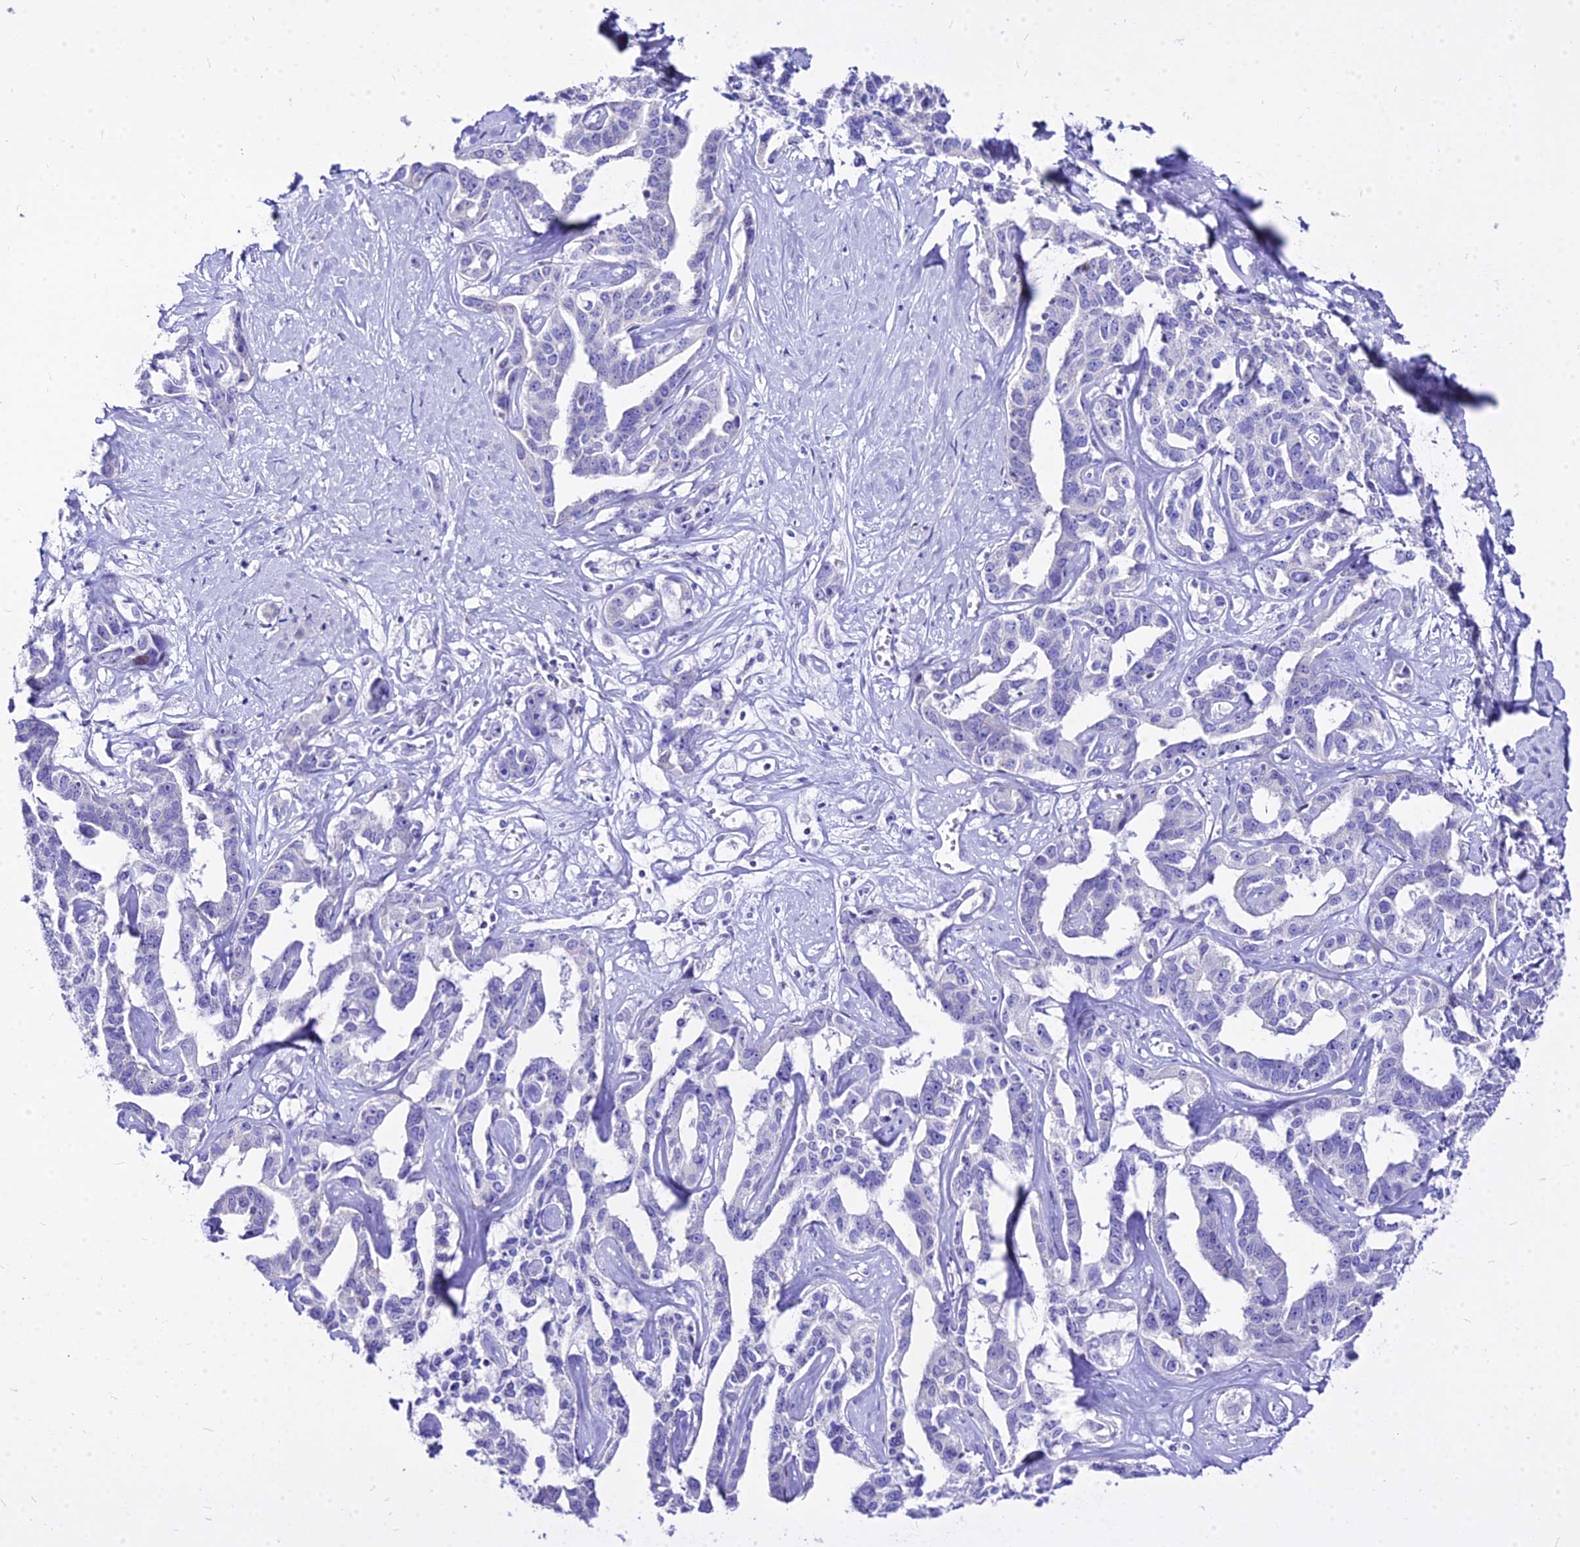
{"staining": {"intensity": "negative", "quantity": "none", "location": "none"}, "tissue": "liver cancer", "cell_type": "Tumor cells", "image_type": "cancer", "snomed": [{"axis": "morphology", "description": "Cholangiocarcinoma"}, {"axis": "topography", "description": "Liver"}], "caption": "Liver cancer (cholangiocarcinoma) was stained to show a protein in brown. There is no significant positivity in tumor cells.", "gene": "CARD18", "patient": {"sex": "male", "age": 59}}